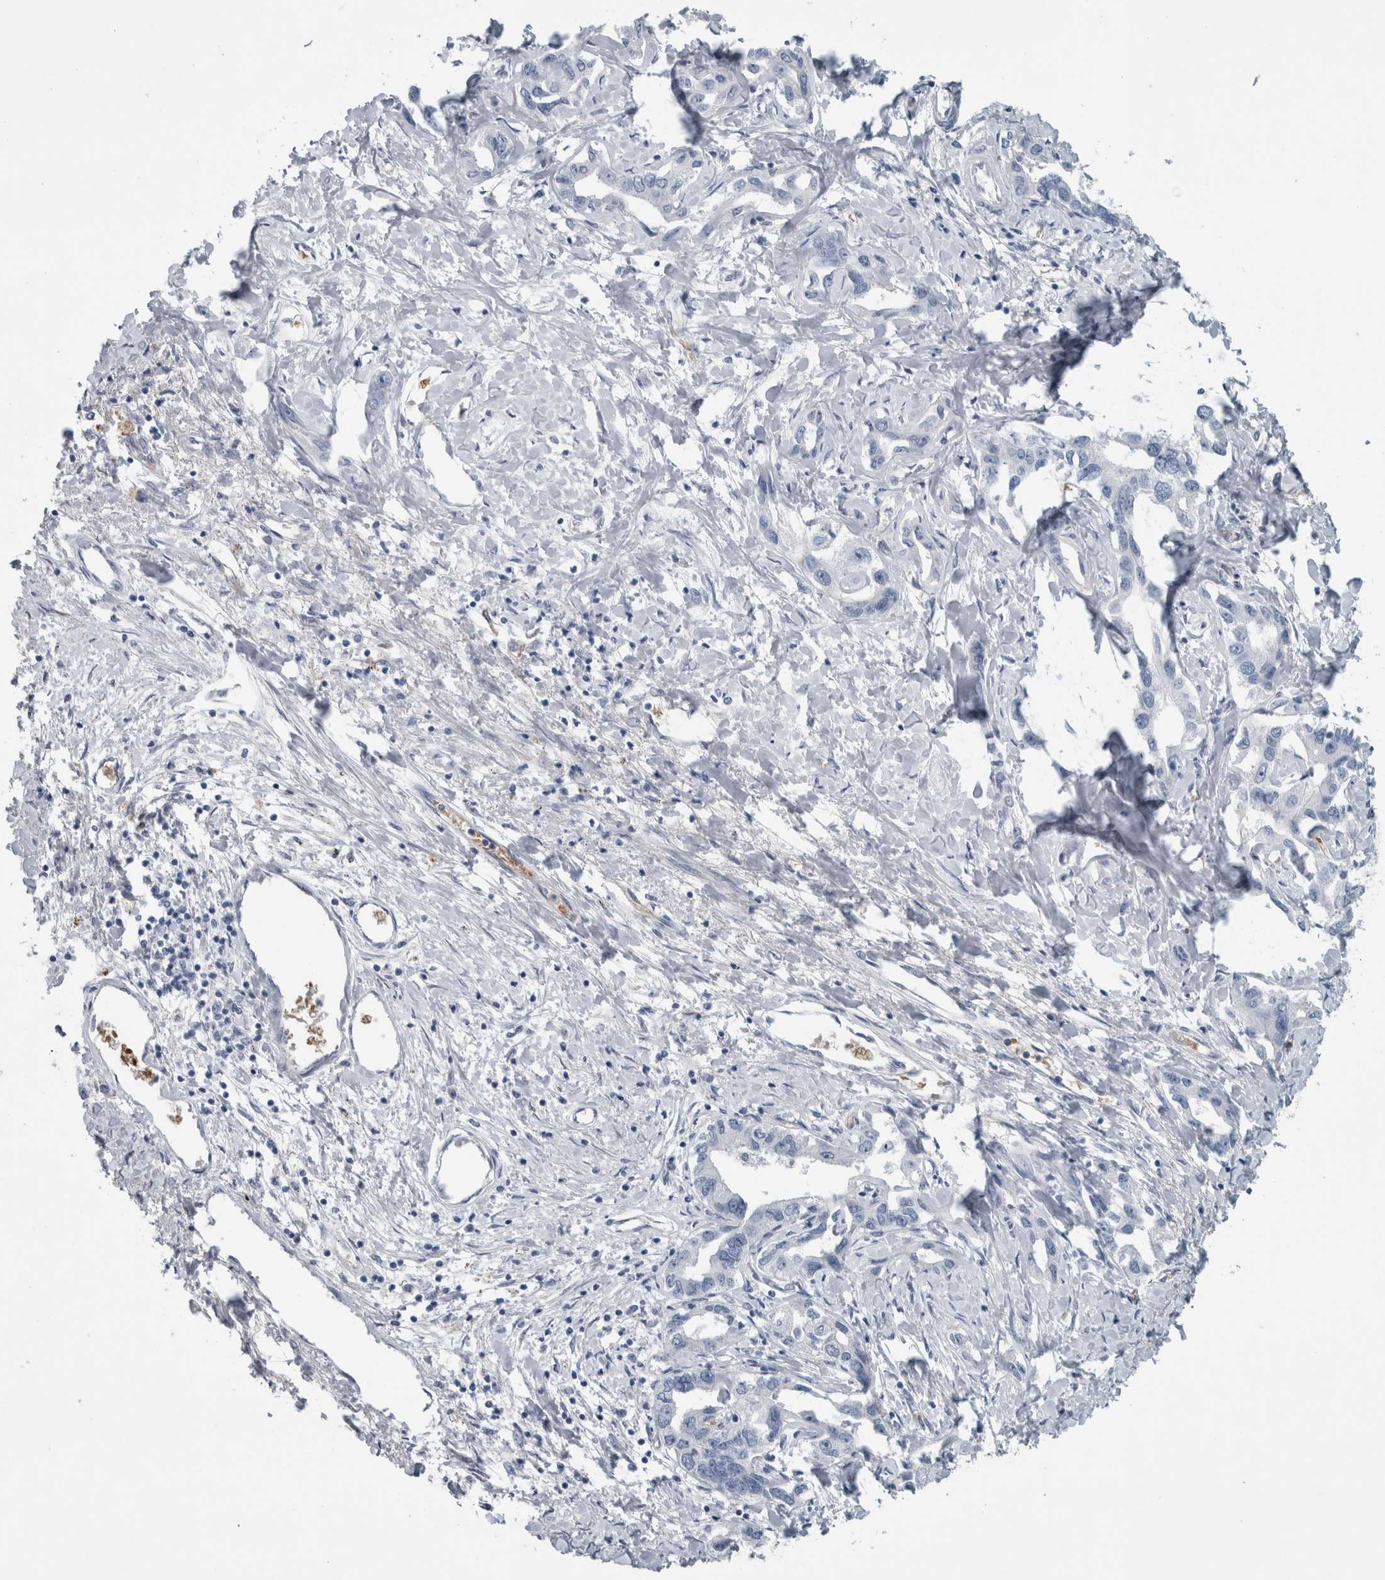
{"staining": {"intensity": "negative", "quantity": "none", "location": "none"}, "tissue": "liver cancer", "cell_type": "Tumor cells", "image_type": "cancer", "snomed": [{"axis": "morphology", "description": "Cholangiocarcinoma"}, {"axis": "topography", "description": "Liver"}], "caption": "Image shows no protein staining in tumor cells of liver cholangiocarcinoma tissue.", "gene": "SH3GL2", "patient": {"sex": "male", "age": 59}}